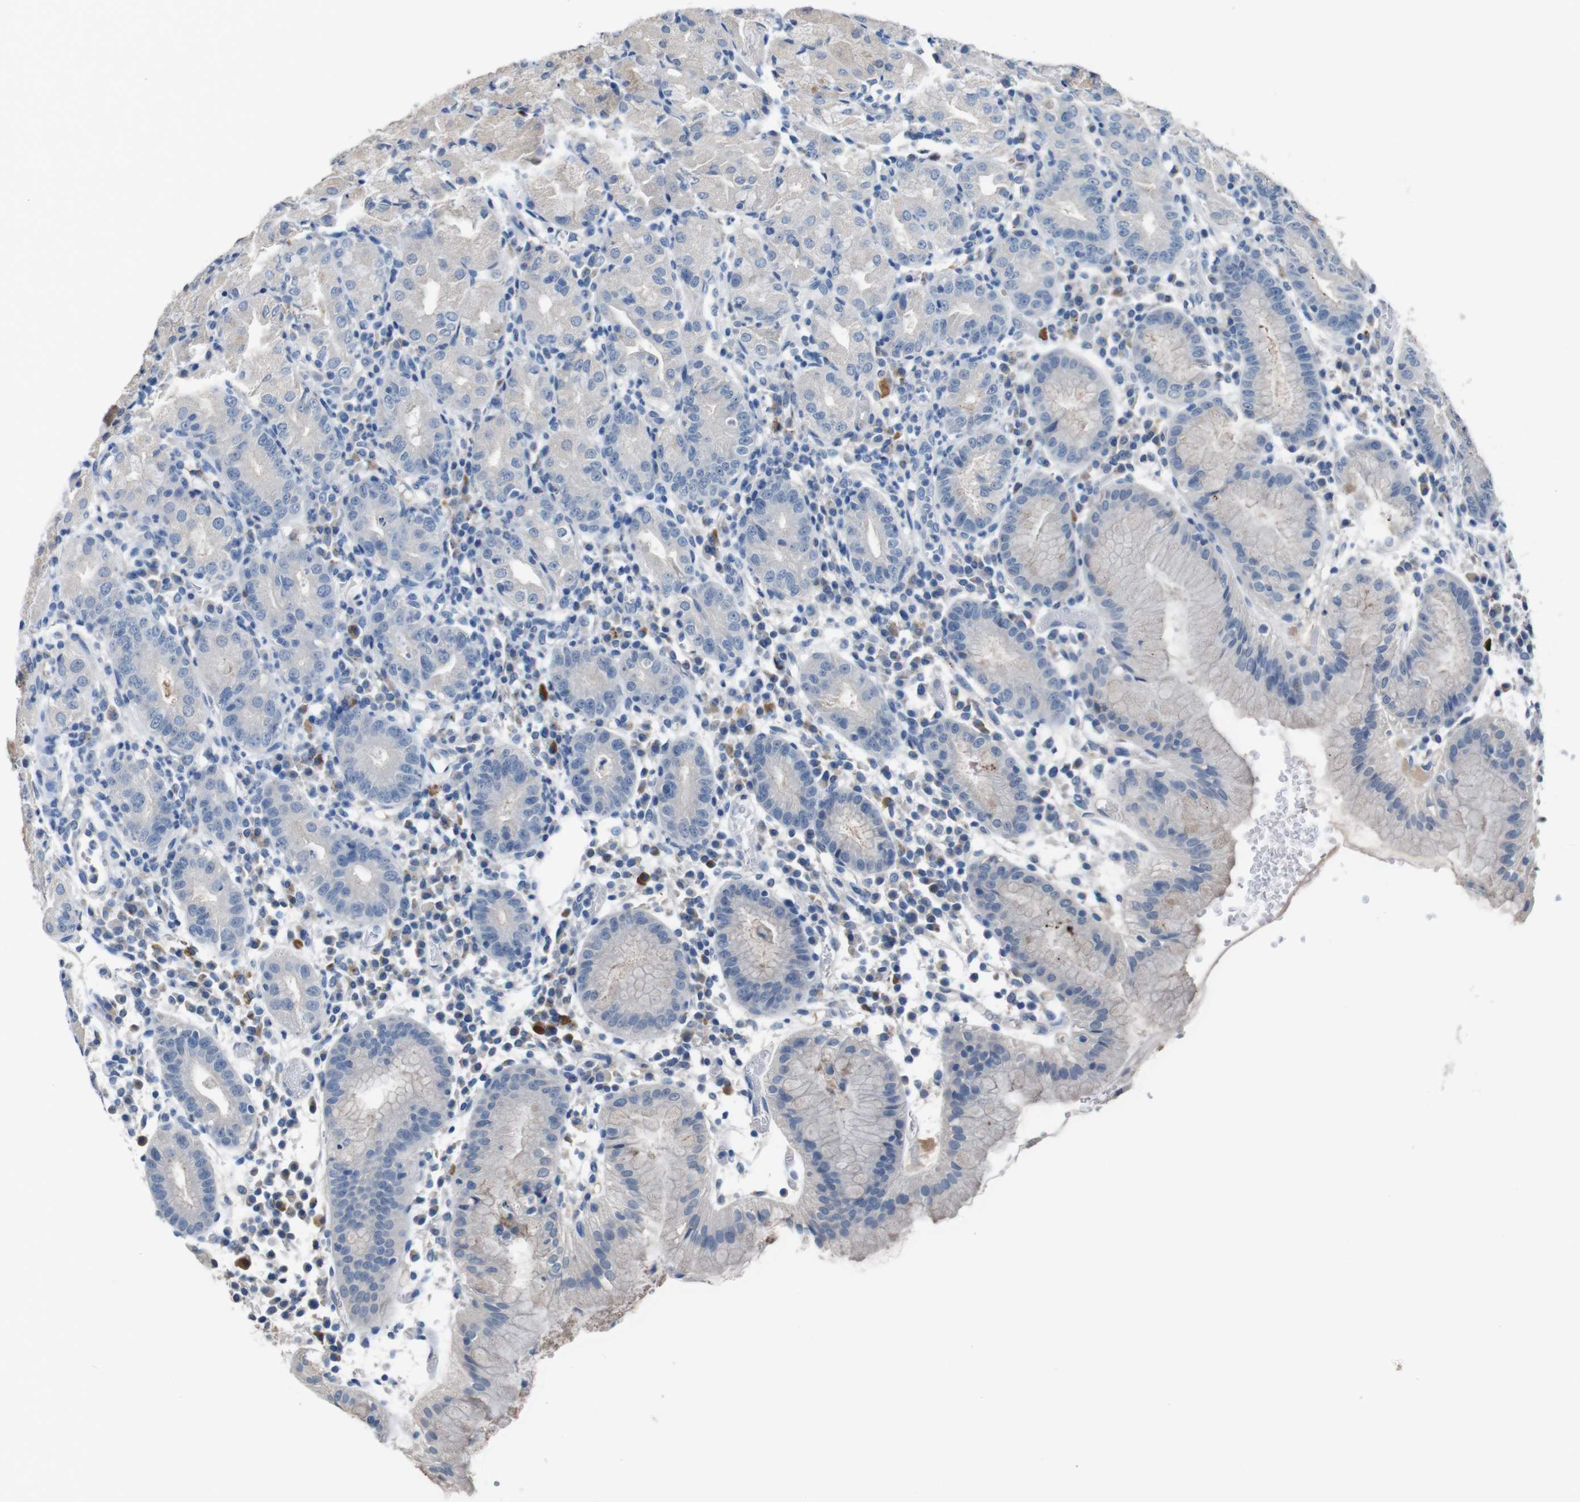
{"staining": {"intensity": "weak", "quantity": "<25%", "location": "cytoplasmic/membranous"}, "tissue": "stomach", "cell_type": "Glandular cells", "image_type": "normal", "snomed": [{"axis": "morphology", "description": "Normal tissue, NOS"}, {"axis": "topography", "description": "Stomach"}, {"axis": "topography", "description": "Stomach, lower"}], "caption": "Immunohistochemistry (IHC) of benign stomach exhibits no expression in glandular cells.", "gene": "SLC2A8", "patient": {"sex": "female", "age": 75}}